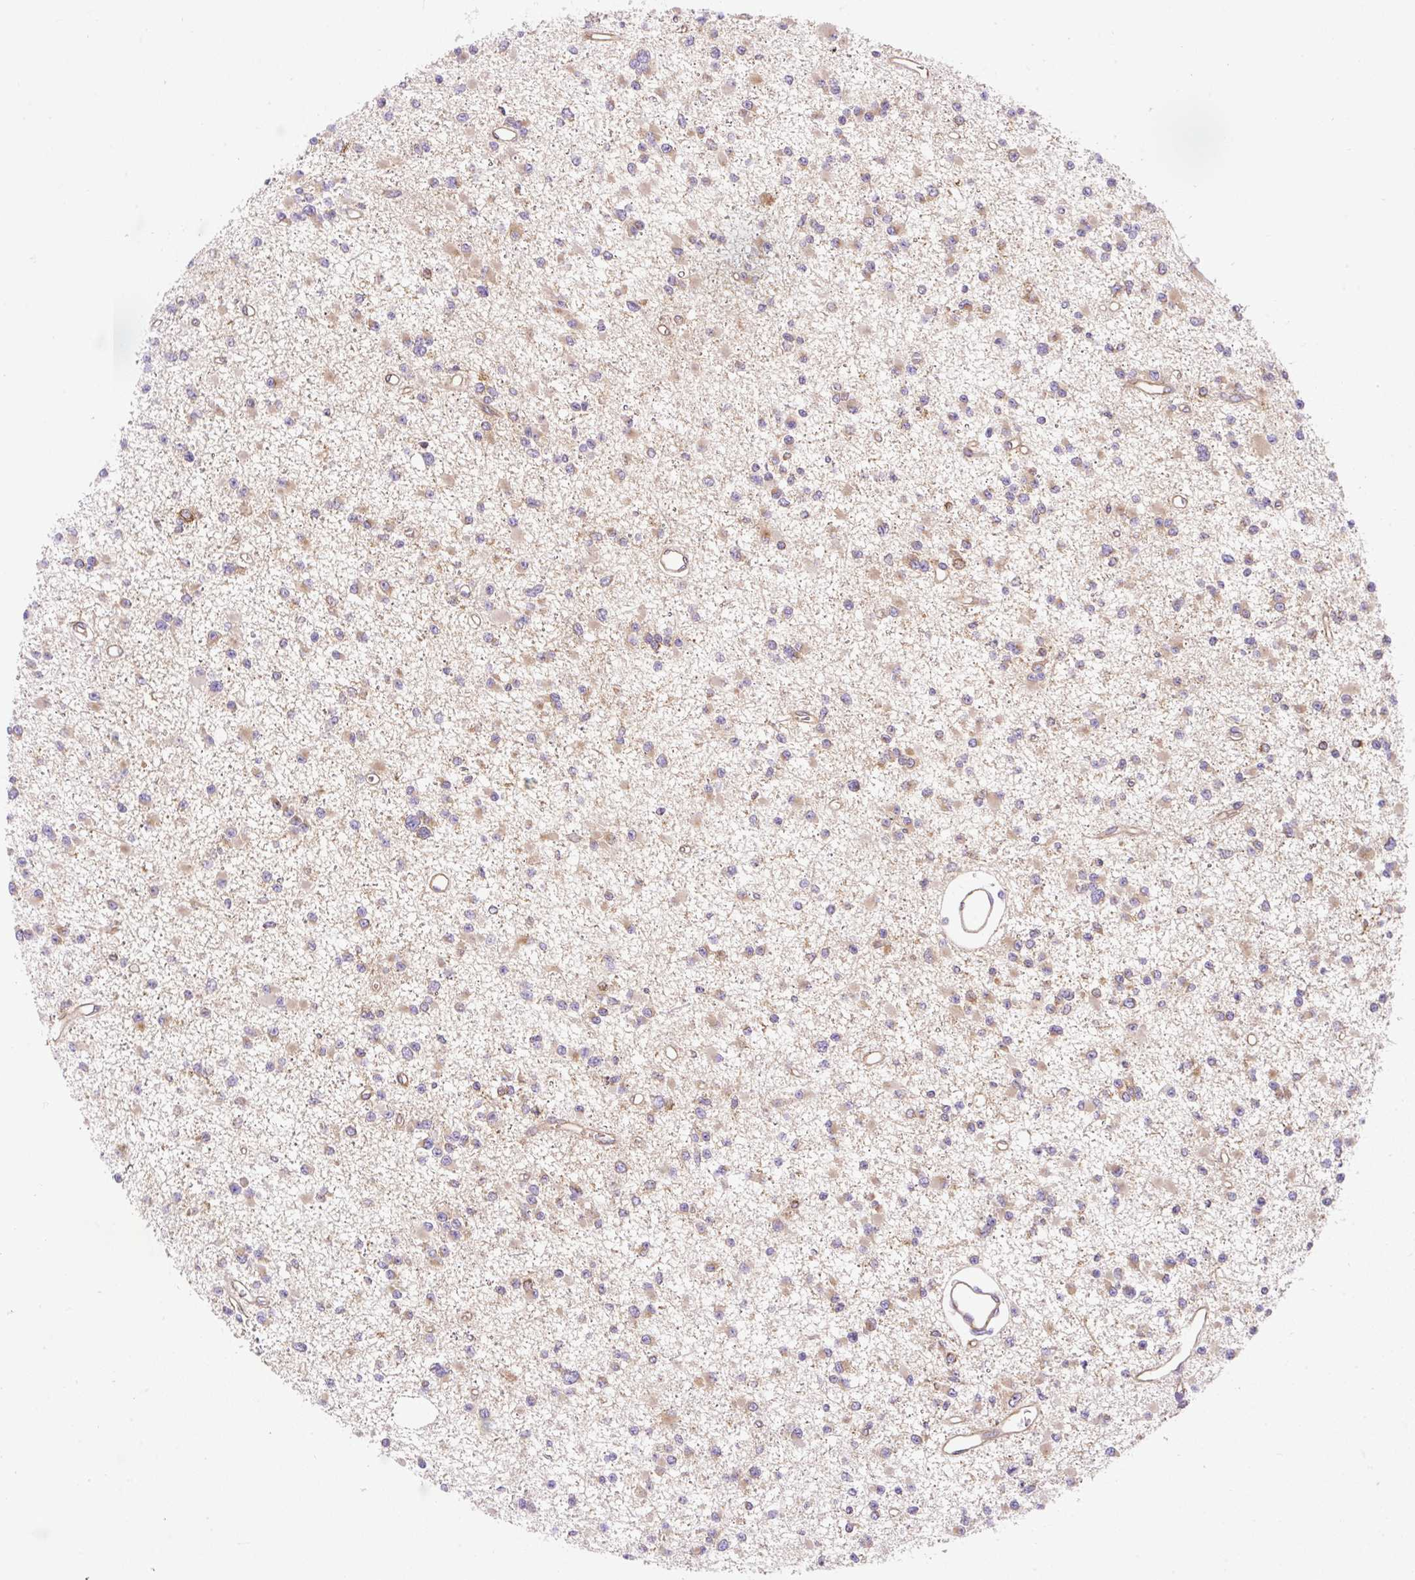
{"staining": {"intensity": "weak", "quantity": ">75%", "location": "cytoplasmic/membranous"}, "tissue": "glioma", "cell_type": "Tumor cells", "image_type": "cancer", "snomed": [{"axis": "morphology", "description": "Glioma, malignant, Low grade"}, {"axis": "topography", "description": "Brain"}], "caption": "The immunohistochemical stain labels weak cytoplasmic/membranous expression in tumor cells of glioma tissue.", "gene": "DNM2", "patient": {"sex": "female", "age": 22}}